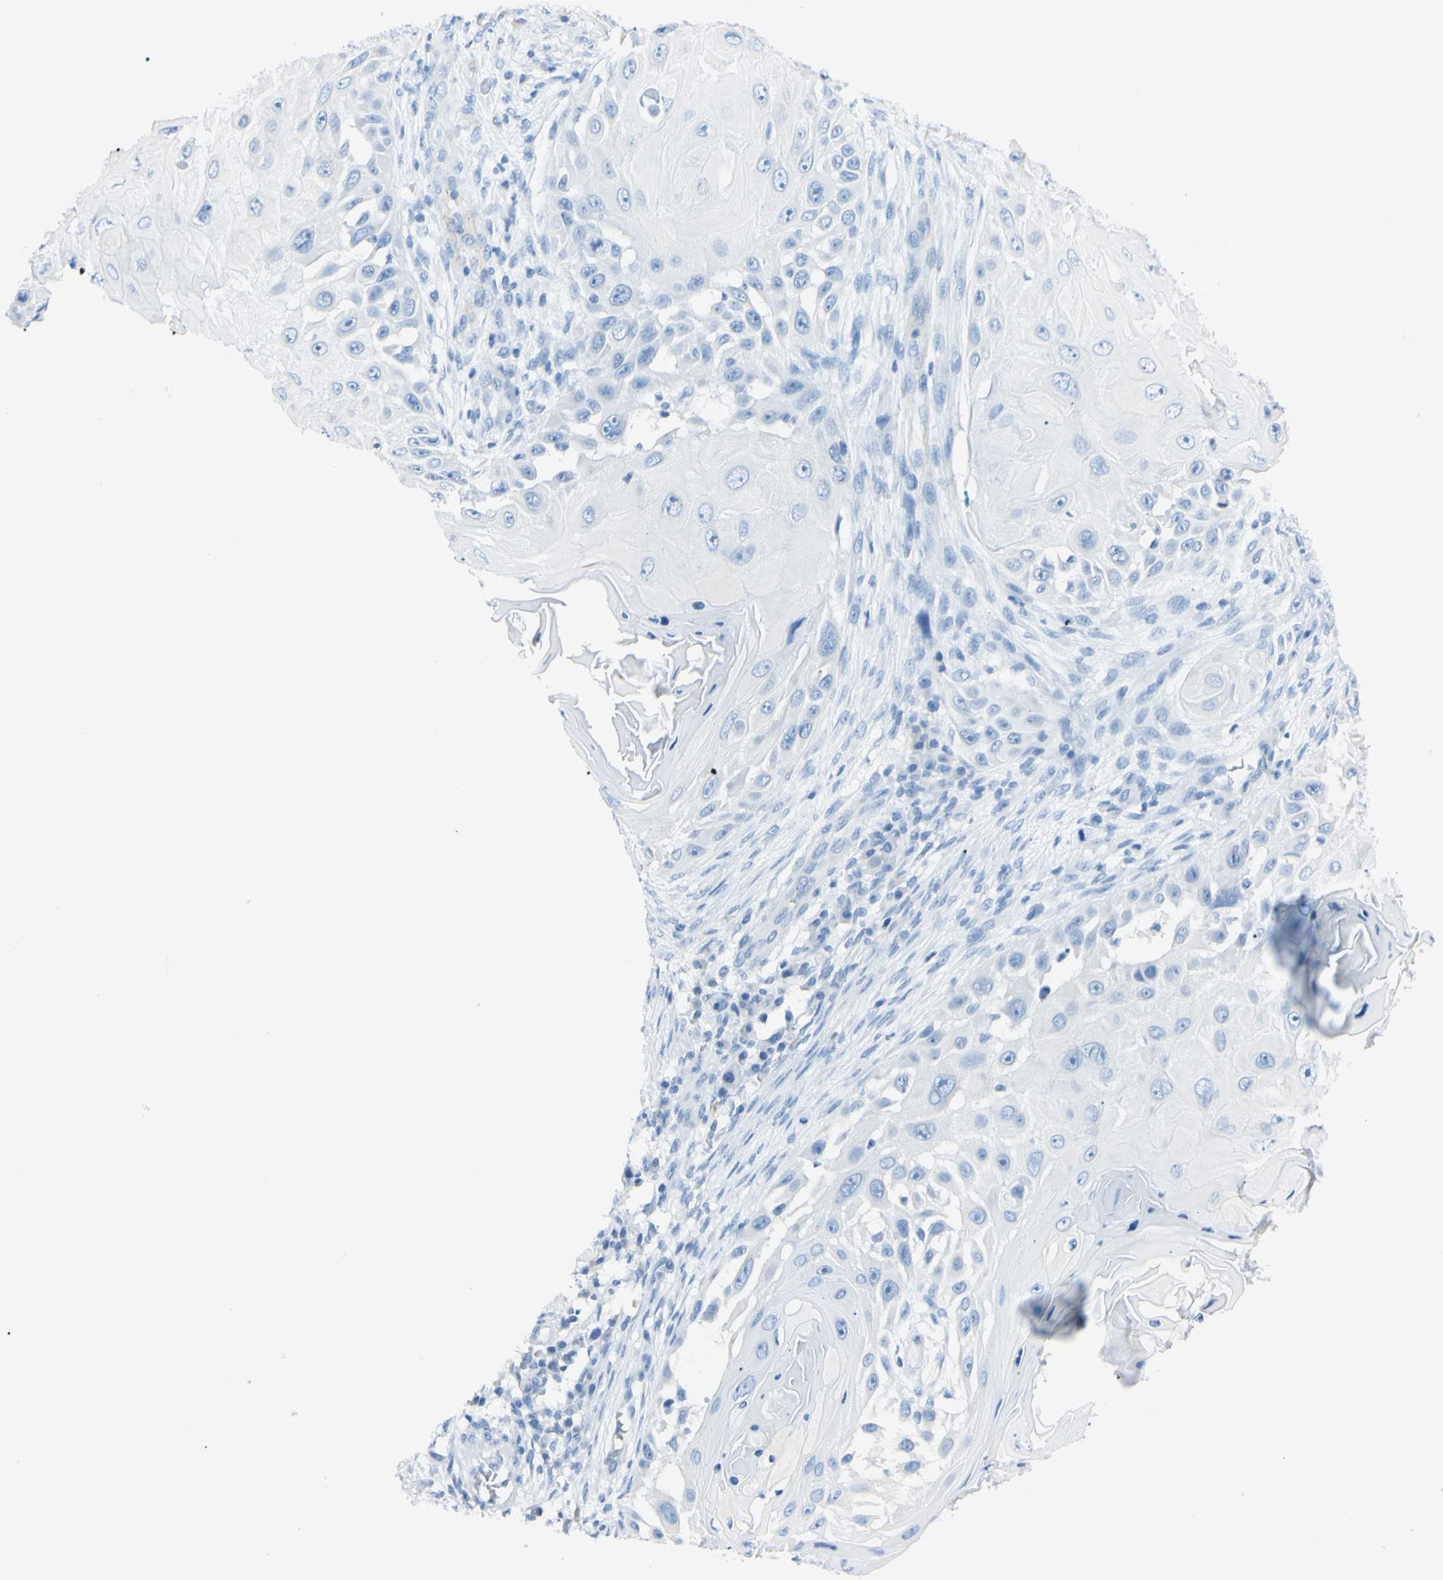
{"staining": {"intensity": "negative", "quantity": "none", "location": "none"}, "tissue": "skin cancer", "cell_type": "Tumor cells", "image_type": "cancer", "snomed": [{"axis": "morphology", "description": "Squamous cell carcinoma, NOS"}, {"axis": "topography", "description": "Skin"}], "caption": "Immunohistochemical staining of skin squamous cell carcinoma reveals no significant staining in tumor cells.", "gene": "FOLH1", "patient": {"sex": "female", "age": 44}}